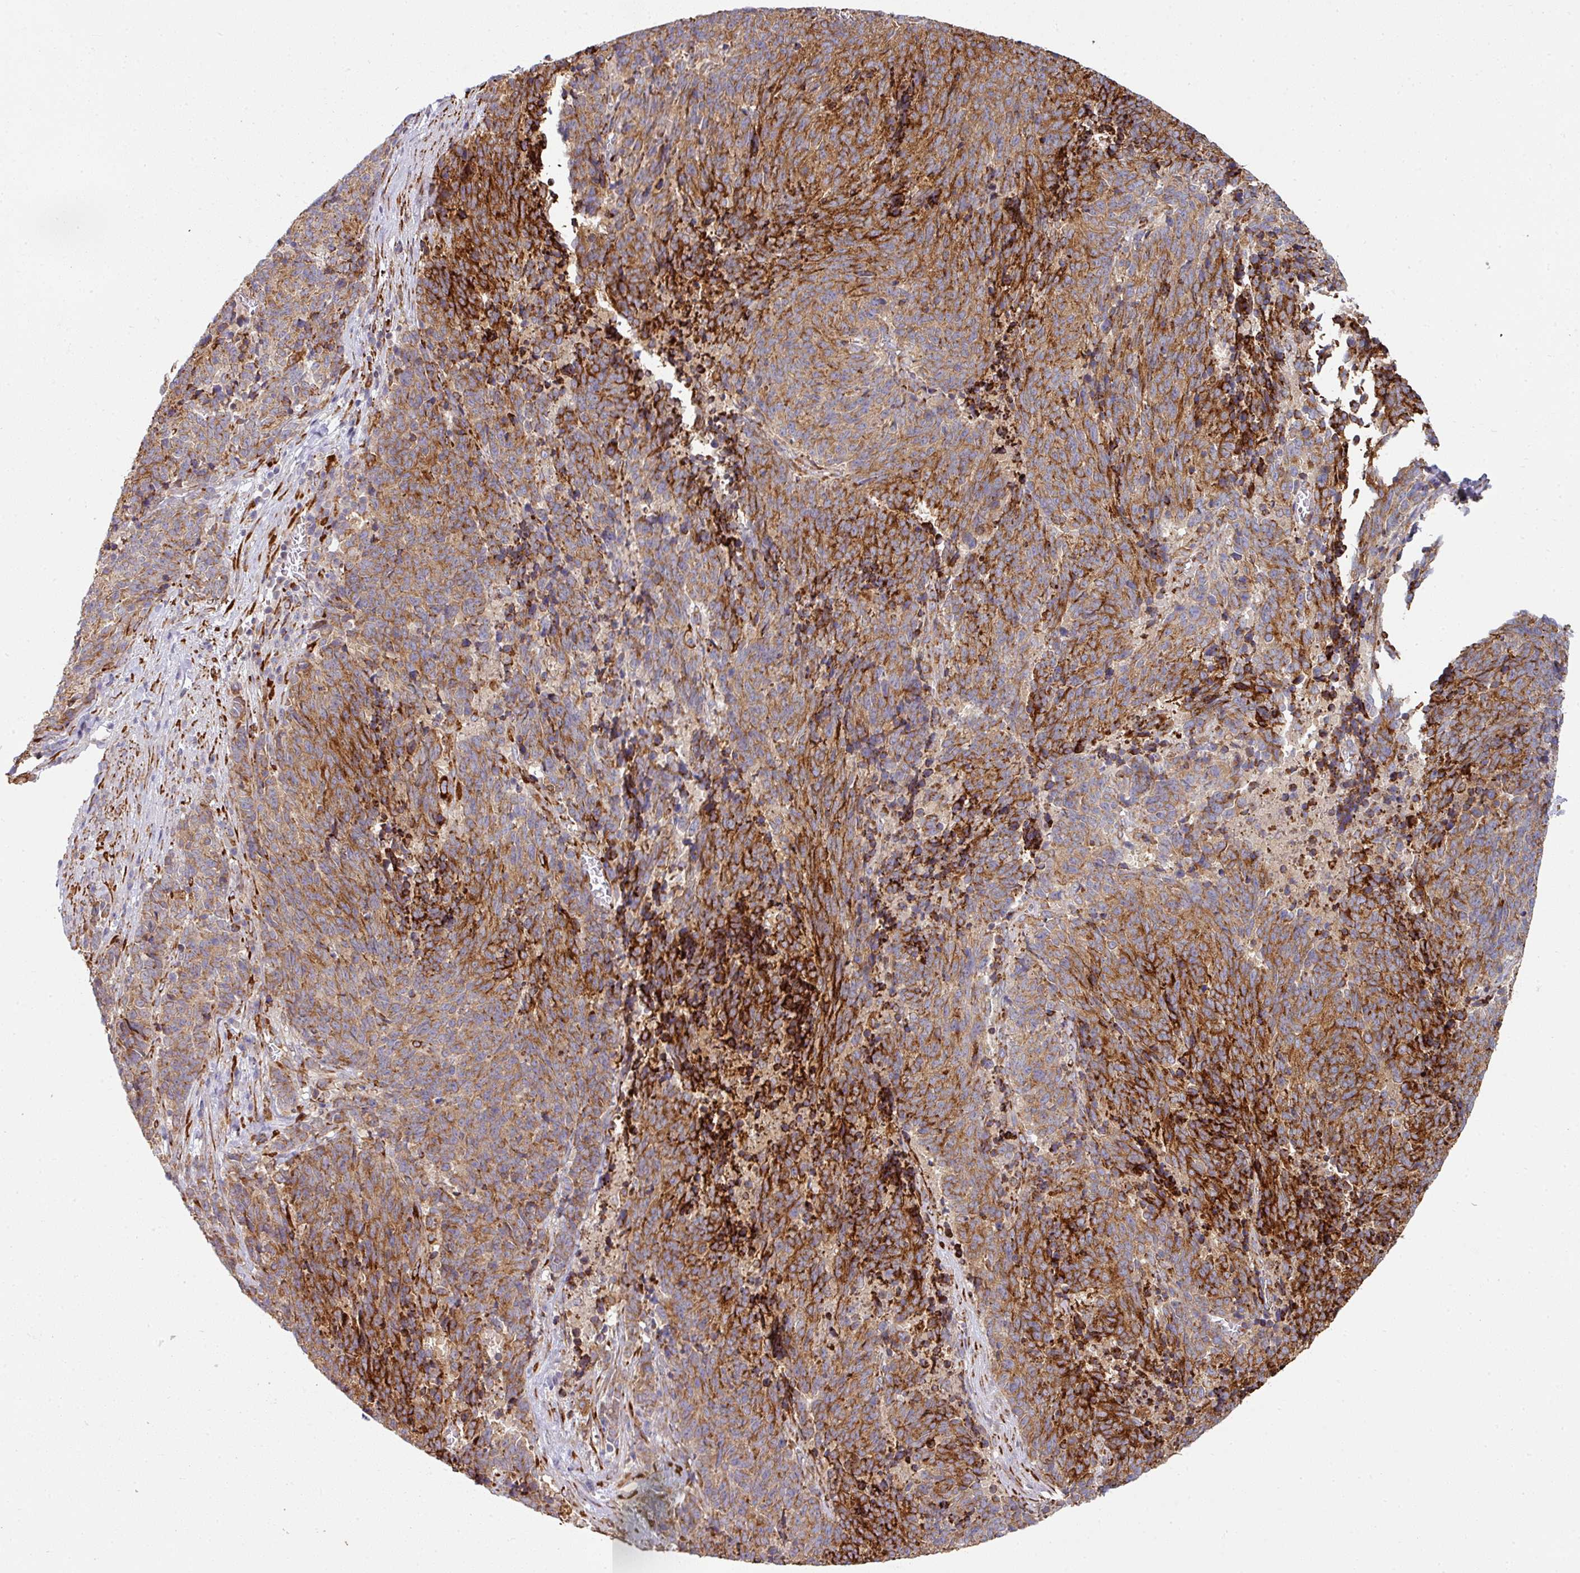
{"staining": {"intensity": "strong", "quantity": ">75%", "location": "cytoplasmic/membranous"}, "tissue": "cervical cancer", "cell_type": "Tumor cells", "image_type": "cancer", "snomed": [{"axis": "morphology", "description": "Squamous cell carcinoma, NOS"}, {"axis": "topography", "description": "Cervix"}], "caption": "The immunohistochemical stain highlights strong cytoplasmic/membranous expression in tumor cells of cervical cancer (squamous cell carcinoma) tissue.", "gene": "ZNF268", "patient": {"sex": "female", "age": 29}}